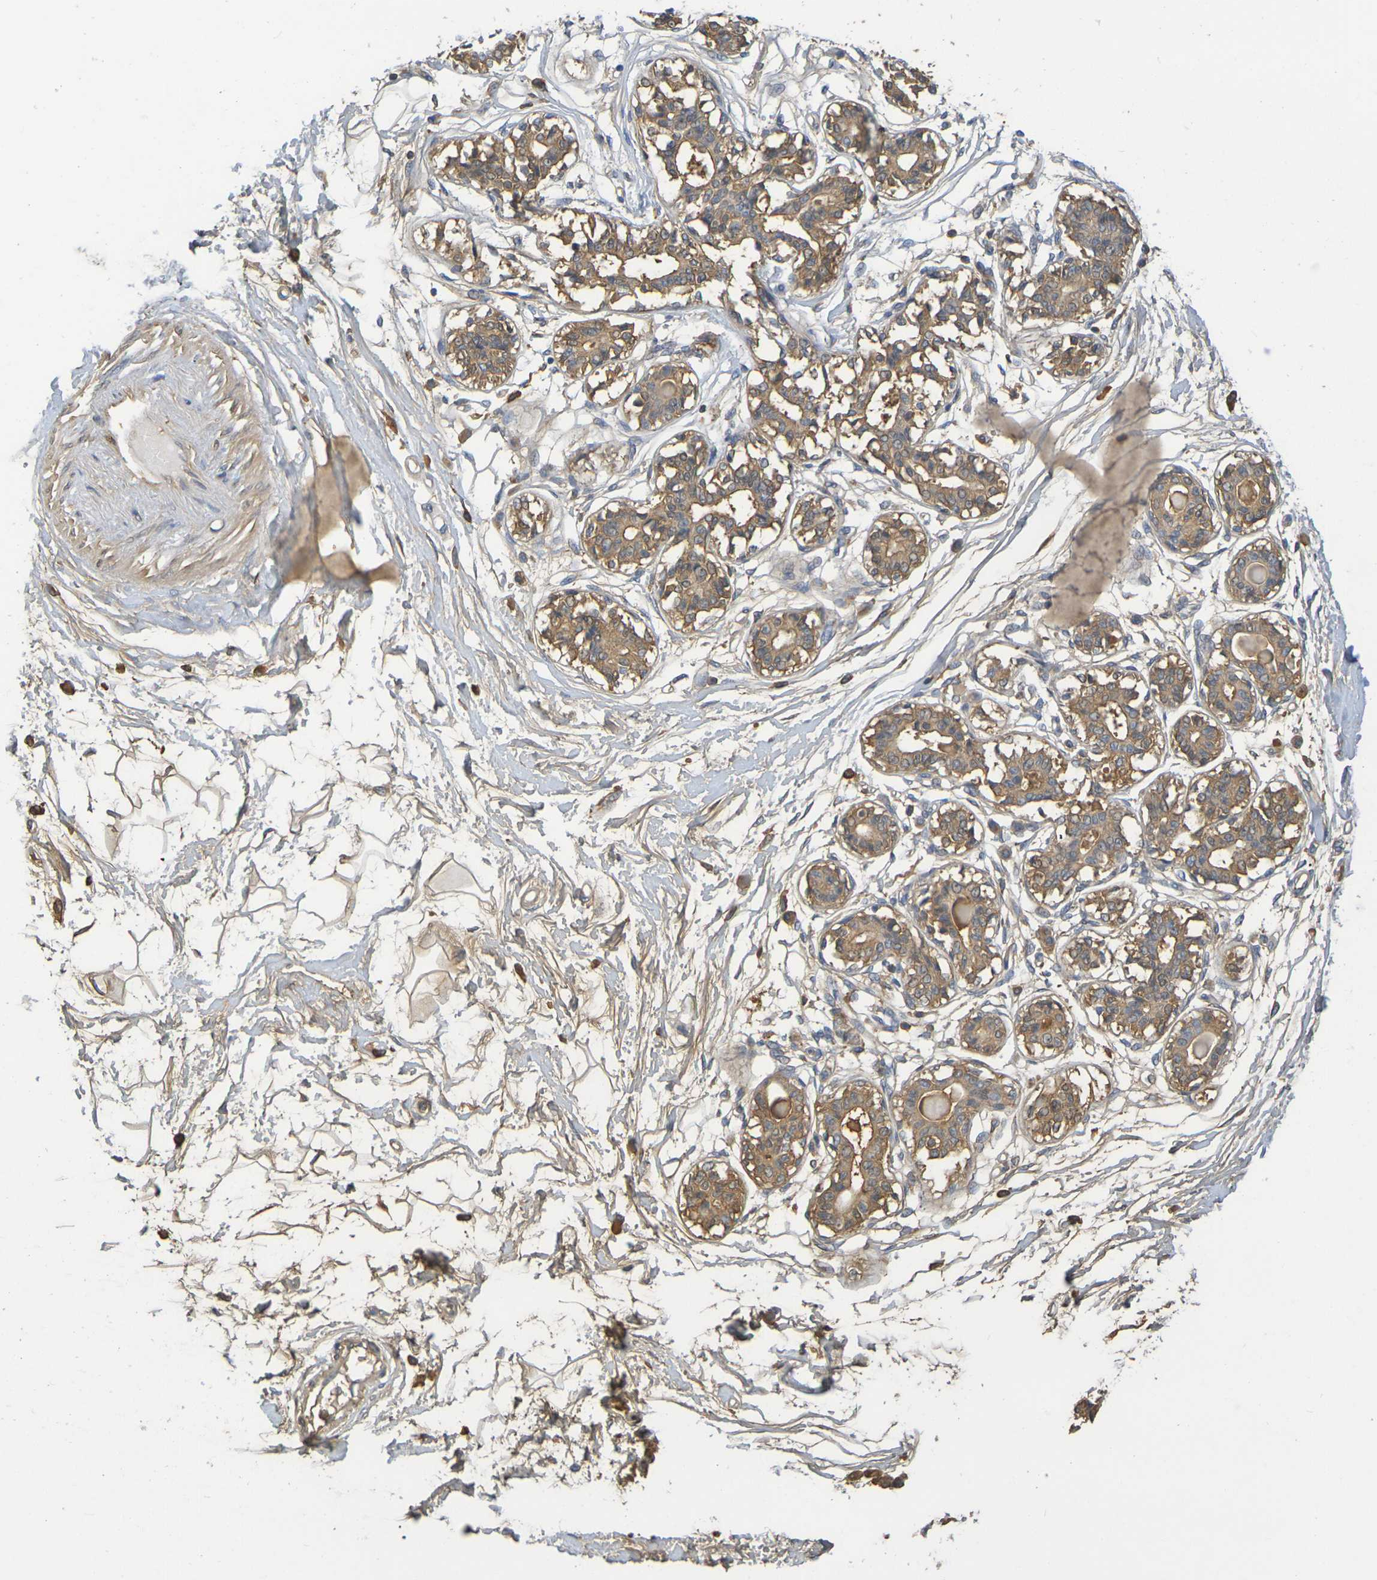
{"staining": {"intensity": "weak", "quantity": "25%-75%", "location": "cytoplasmic/membranous"}, "tissue": "breast", "cell_type": "Adipocytes", "image_type": "normal", "snomed": [{"axis": "morphology", "description": "Normal tissue, NOS"}, {"axis": "topography", "description": "Breast"}], "caption": "Weak cytoplasmic/membranous staining is present in approximately 25%-75% of adipocytes in normal breast.", "gene": "C1QA", "patient": {"sex": "female", "age": 45}}